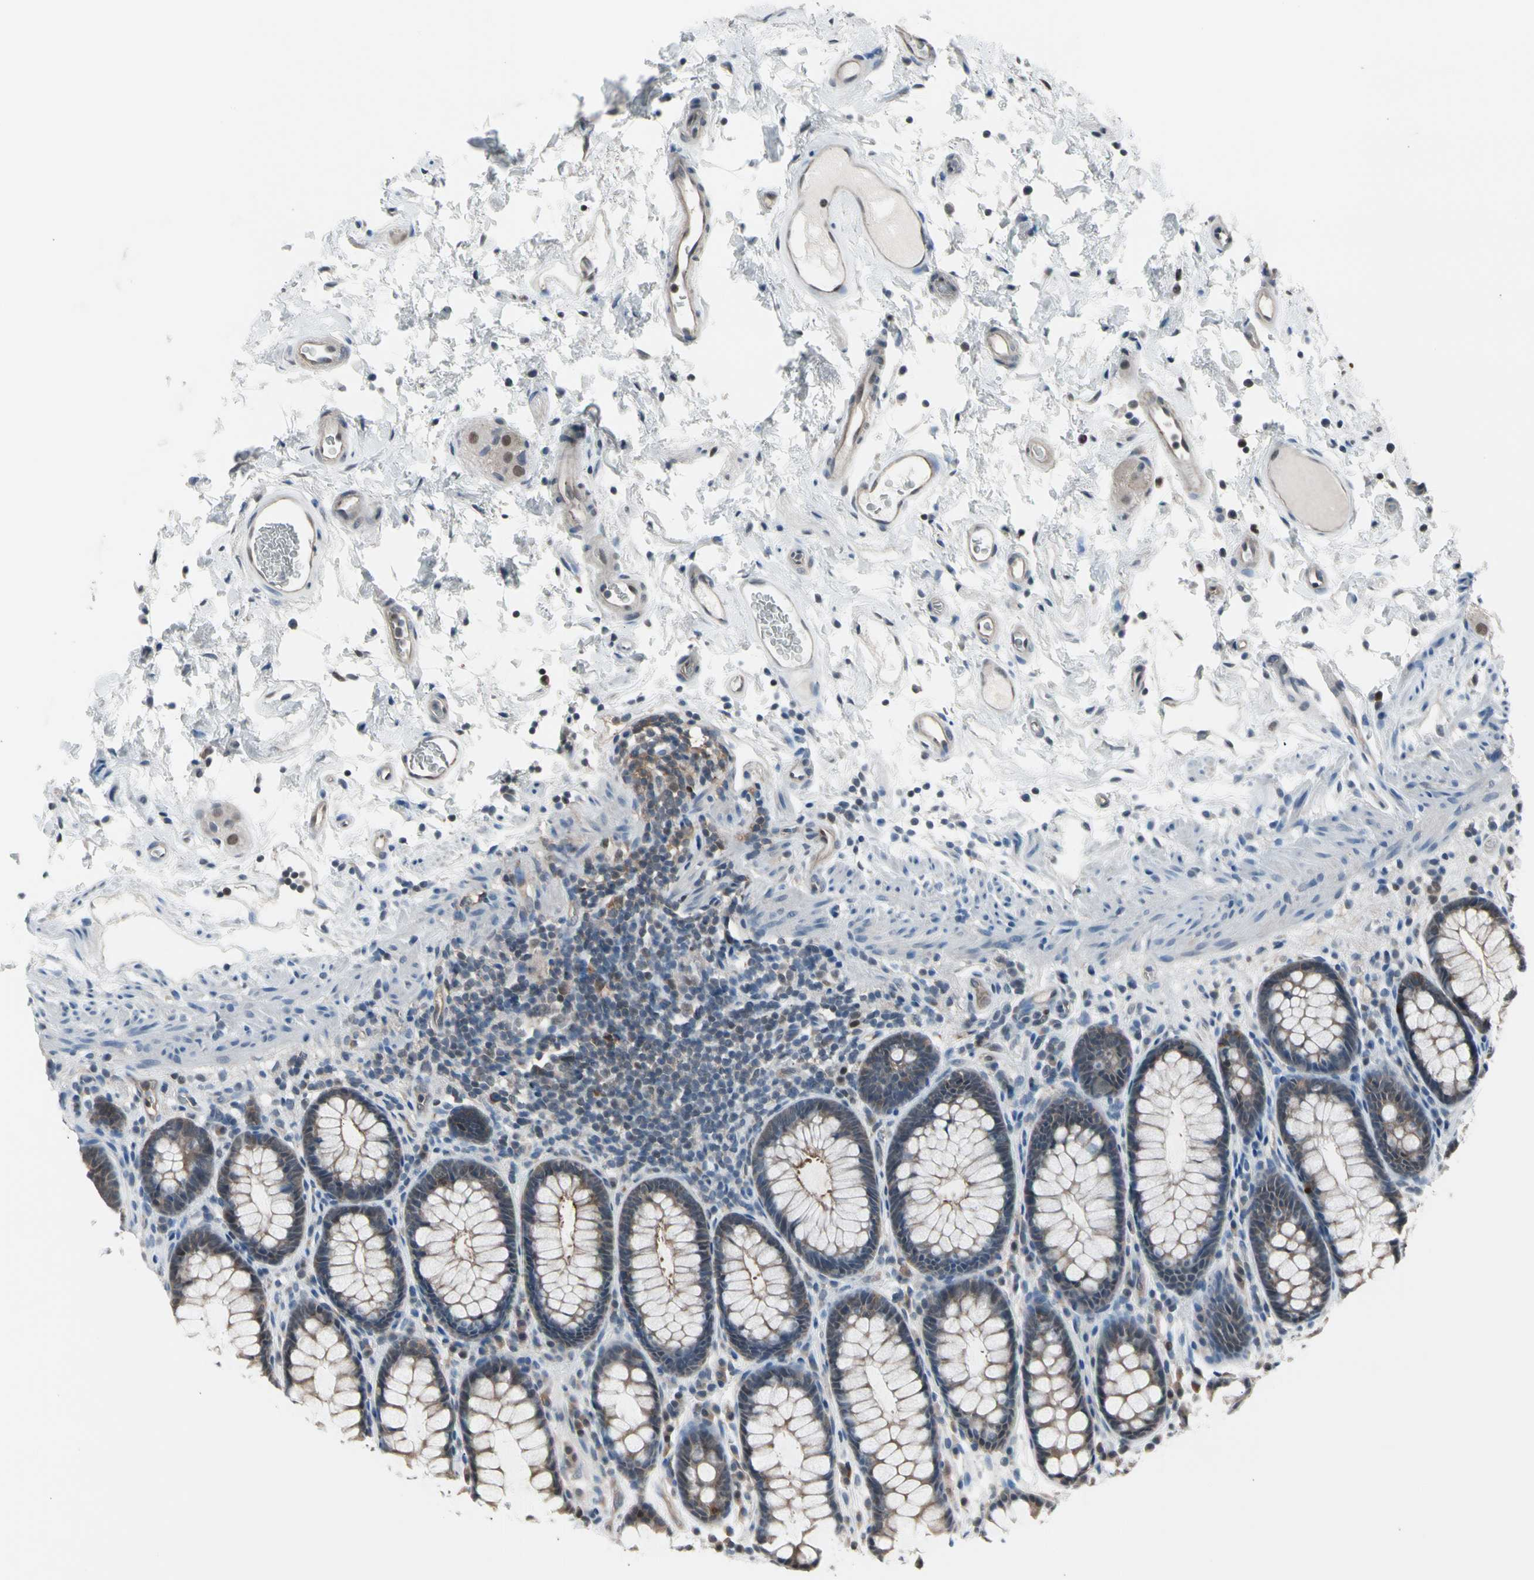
{"staining": {"intensity": "moderate", "quantity": ">75%", "location": "cytoplasmic/membranous"}, "tissue": "rectum", "cell_type": "Glandular cells", "image_type": "normal", "snomed": [{"axis": "morphology", "description": "Normal tissue, NOS"}, {"axis": "topography", "description": "Rectum"}], "caption": "This histopathology image shows immunohistochemistry staining of unremarkable human rectum, with medium moderate cytoplasmic/membranous positivity in about >75% of glandular cells.", "gene": "ENSG00000256646", "patient": {"sex": "male", "age": 92}}